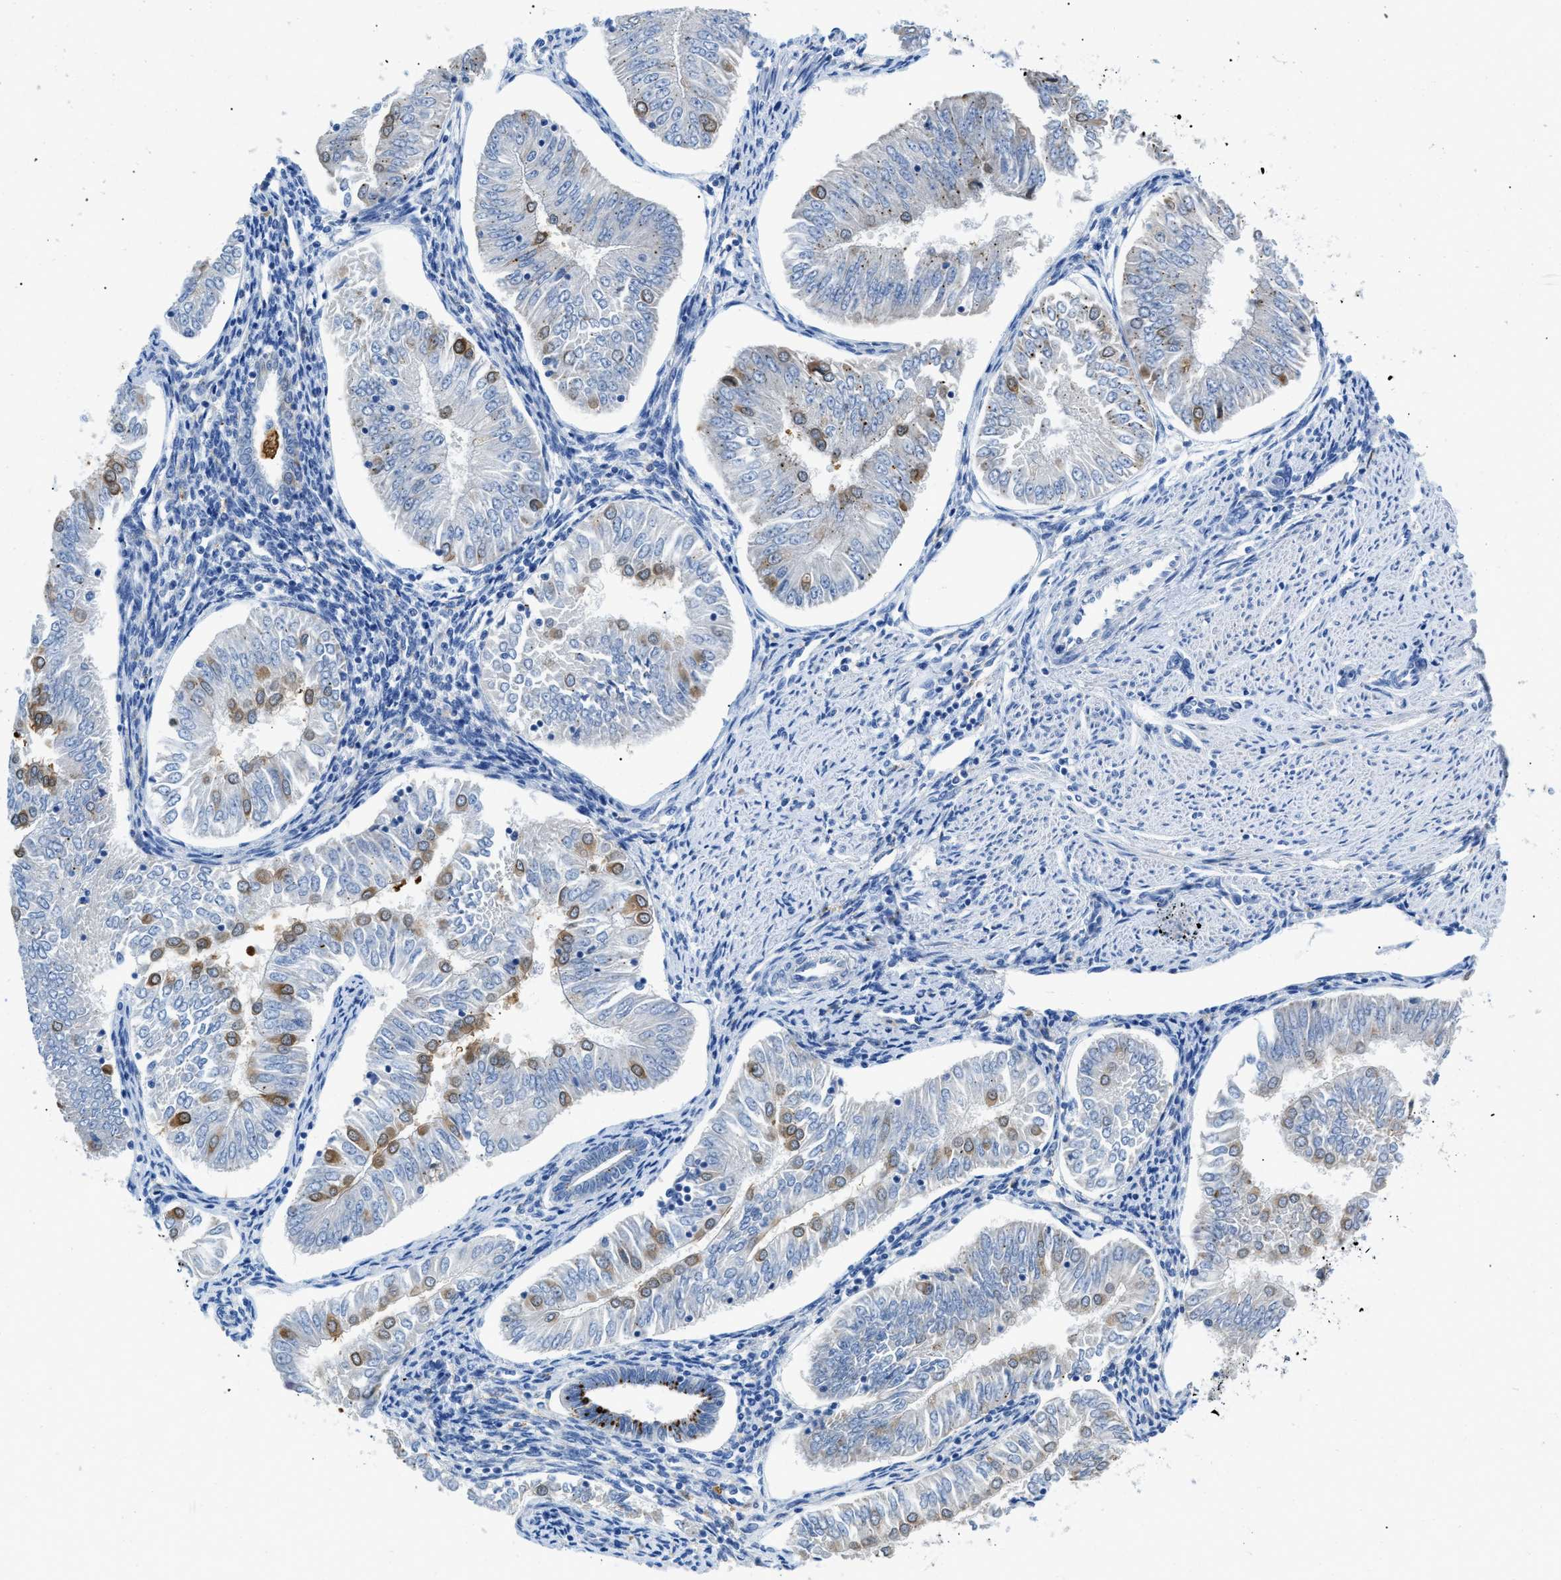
{"staining": {"intensity": "moderate", "quantity": "<25%", "location": "cytoplasmic/membranous"}, "tissue": "endometrial cancer", "cell_type": "Tumor cells", "image_type": "cancer", "snomed": [{"axis": "morphology", "description": "Adenocarcinoma, NOS"}, {"axis": "topography", "description": "Endometrium"}], "caption": "Immunohistochemical staining of human endometrial cancer exhibits moderate cytoplasmic/membranous protein positivity in about <25% of tumor cells.", "gene": "CD226", "patient": {"sex": "female", "age": 53}}